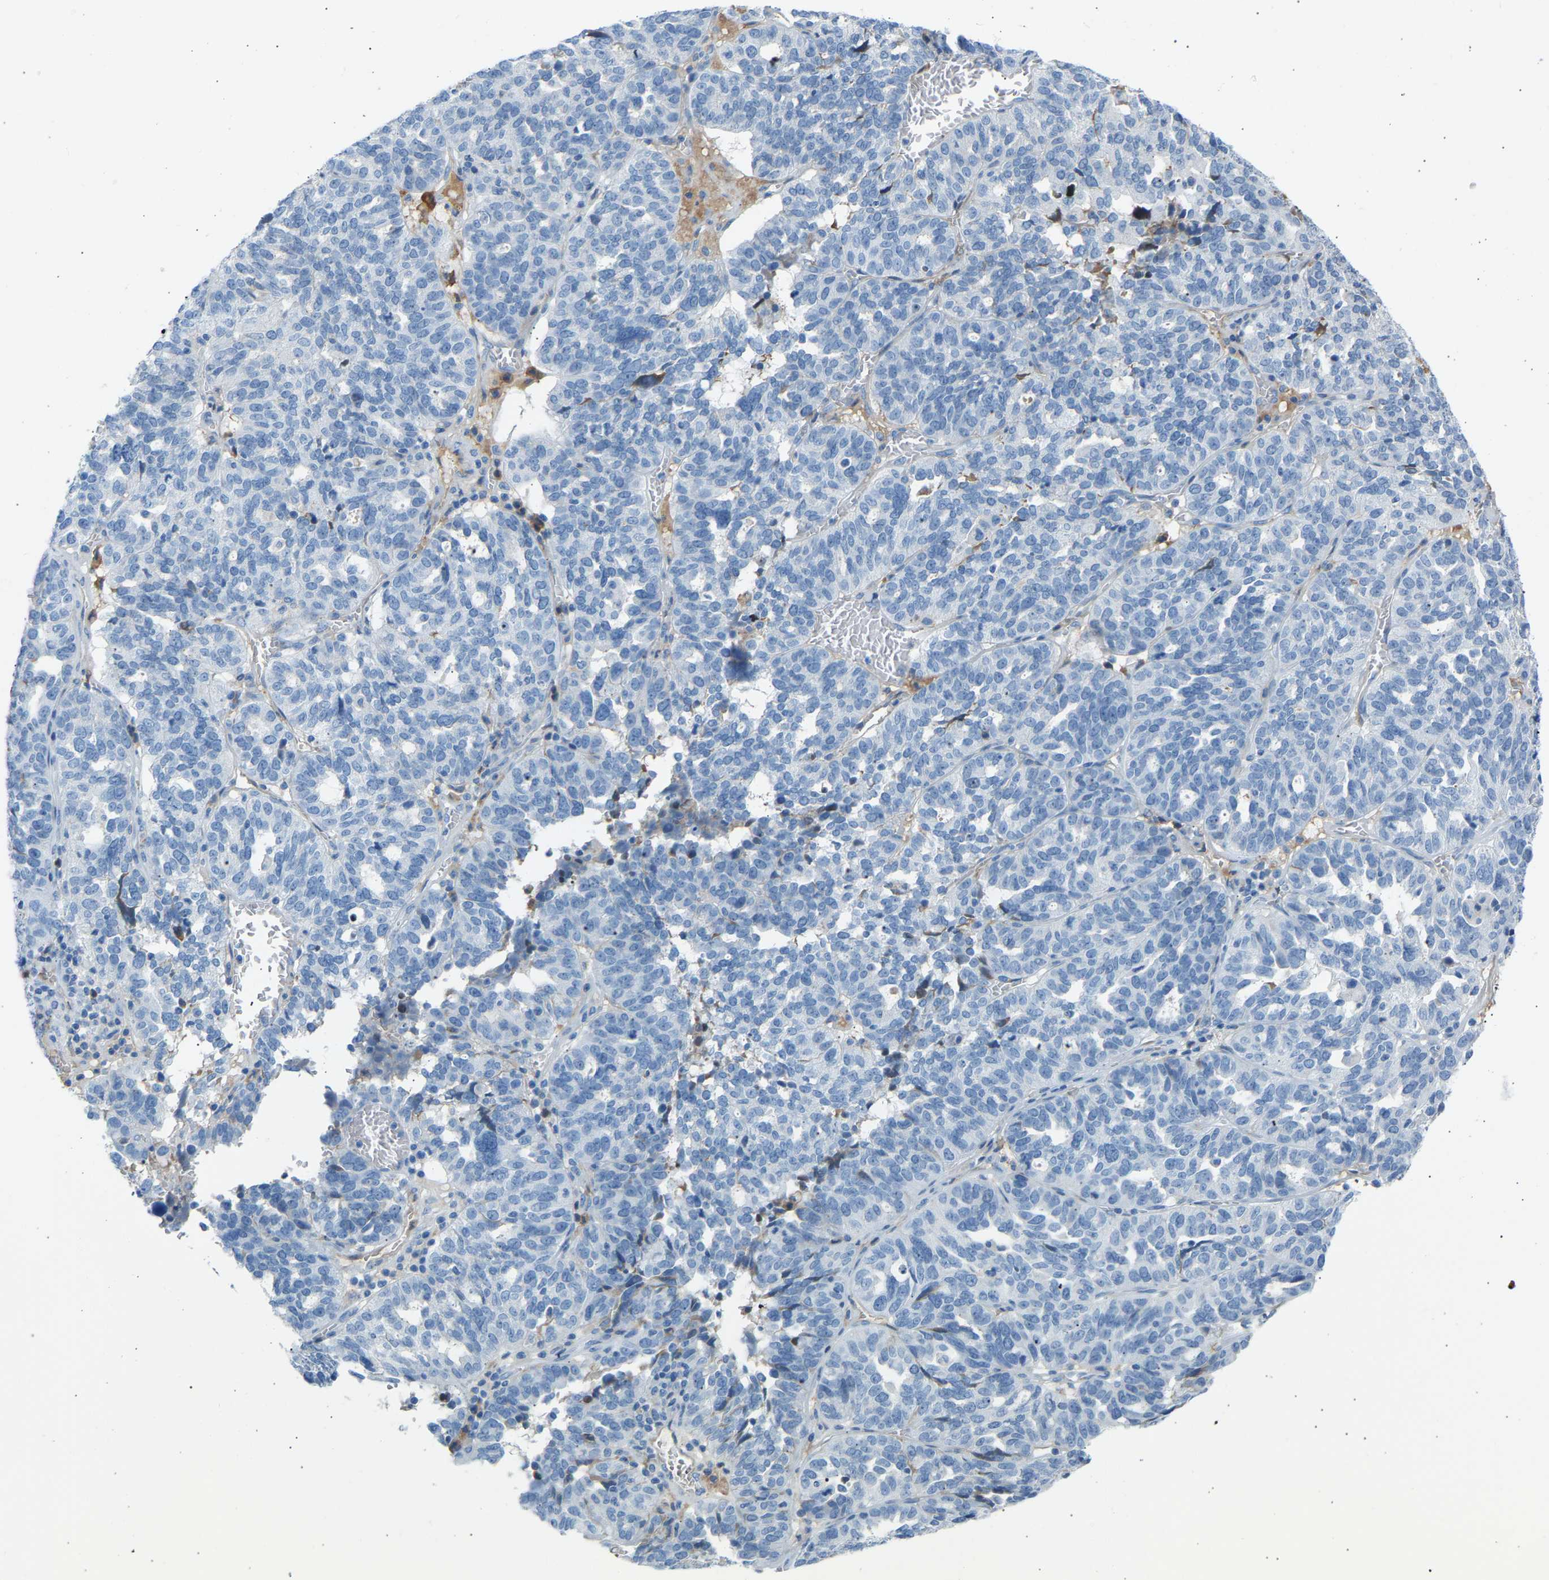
{"staining": {"intensity": "negative", "quantity": "none", "location": "none"}, "tissue": "ovarian cancer", "cell_type": "Tumor cells", "image_type": "cancer", "snomed": [{"axis": "morphology", "description": "Cystadenocarcinoma, serous, NOS"}, {"axis": "topography", "description": "Ovary"}], "caption": "Immunohistochemistry of human serous cystadenocarcinoma (ovarian) shows no positivity in tumor cells.", "gene": "GNAS", "patient": {"sex": "female", "age": 59}}